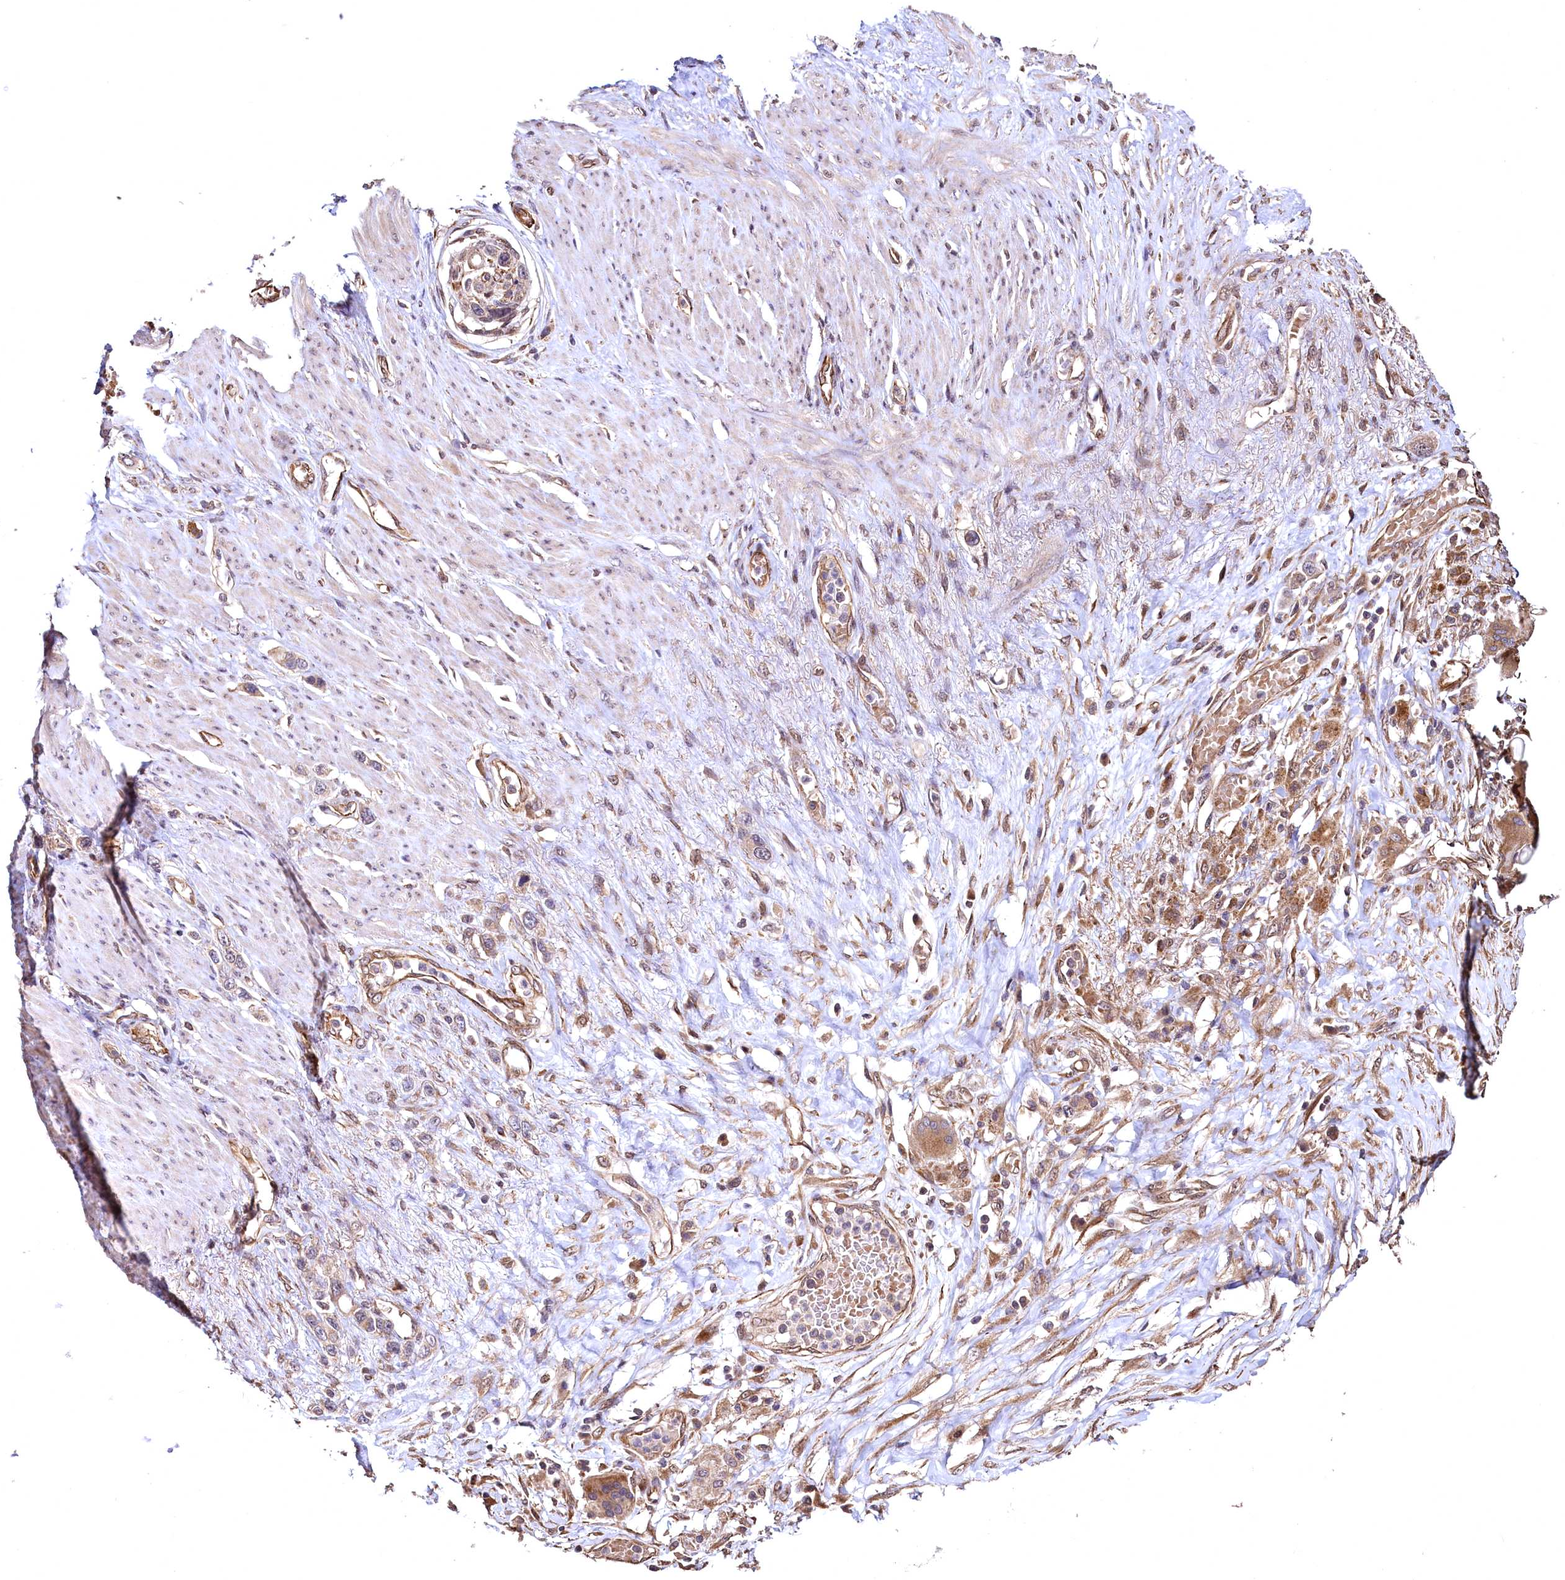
{"staining": {"intensity": "moderate", "quantity": ">75%", "location": "cytoplasmic/membranous"}, "tissue": "stomach cancer", "cell_type": "Tumor cells", "image_type": "cancer", "snomed": [{"axis": "morphology", "description": "Adenocarcinoma, NOS"}, {"axis": "morphology", "description": "Adenocarcinoma, High grade"}, {"axis": "topography", "description": "Stomach, upper"}, {"axis": "topography", "description": "Stomach, lower"}], "caption": "Adenocarcinoma (stomach) stained with IHC shows moderate cytoplasmic/membranous expression in approximately >75% of tumor cells.", "gene": "TBCEL", "patient": {"sex": "female", "age": 65}}